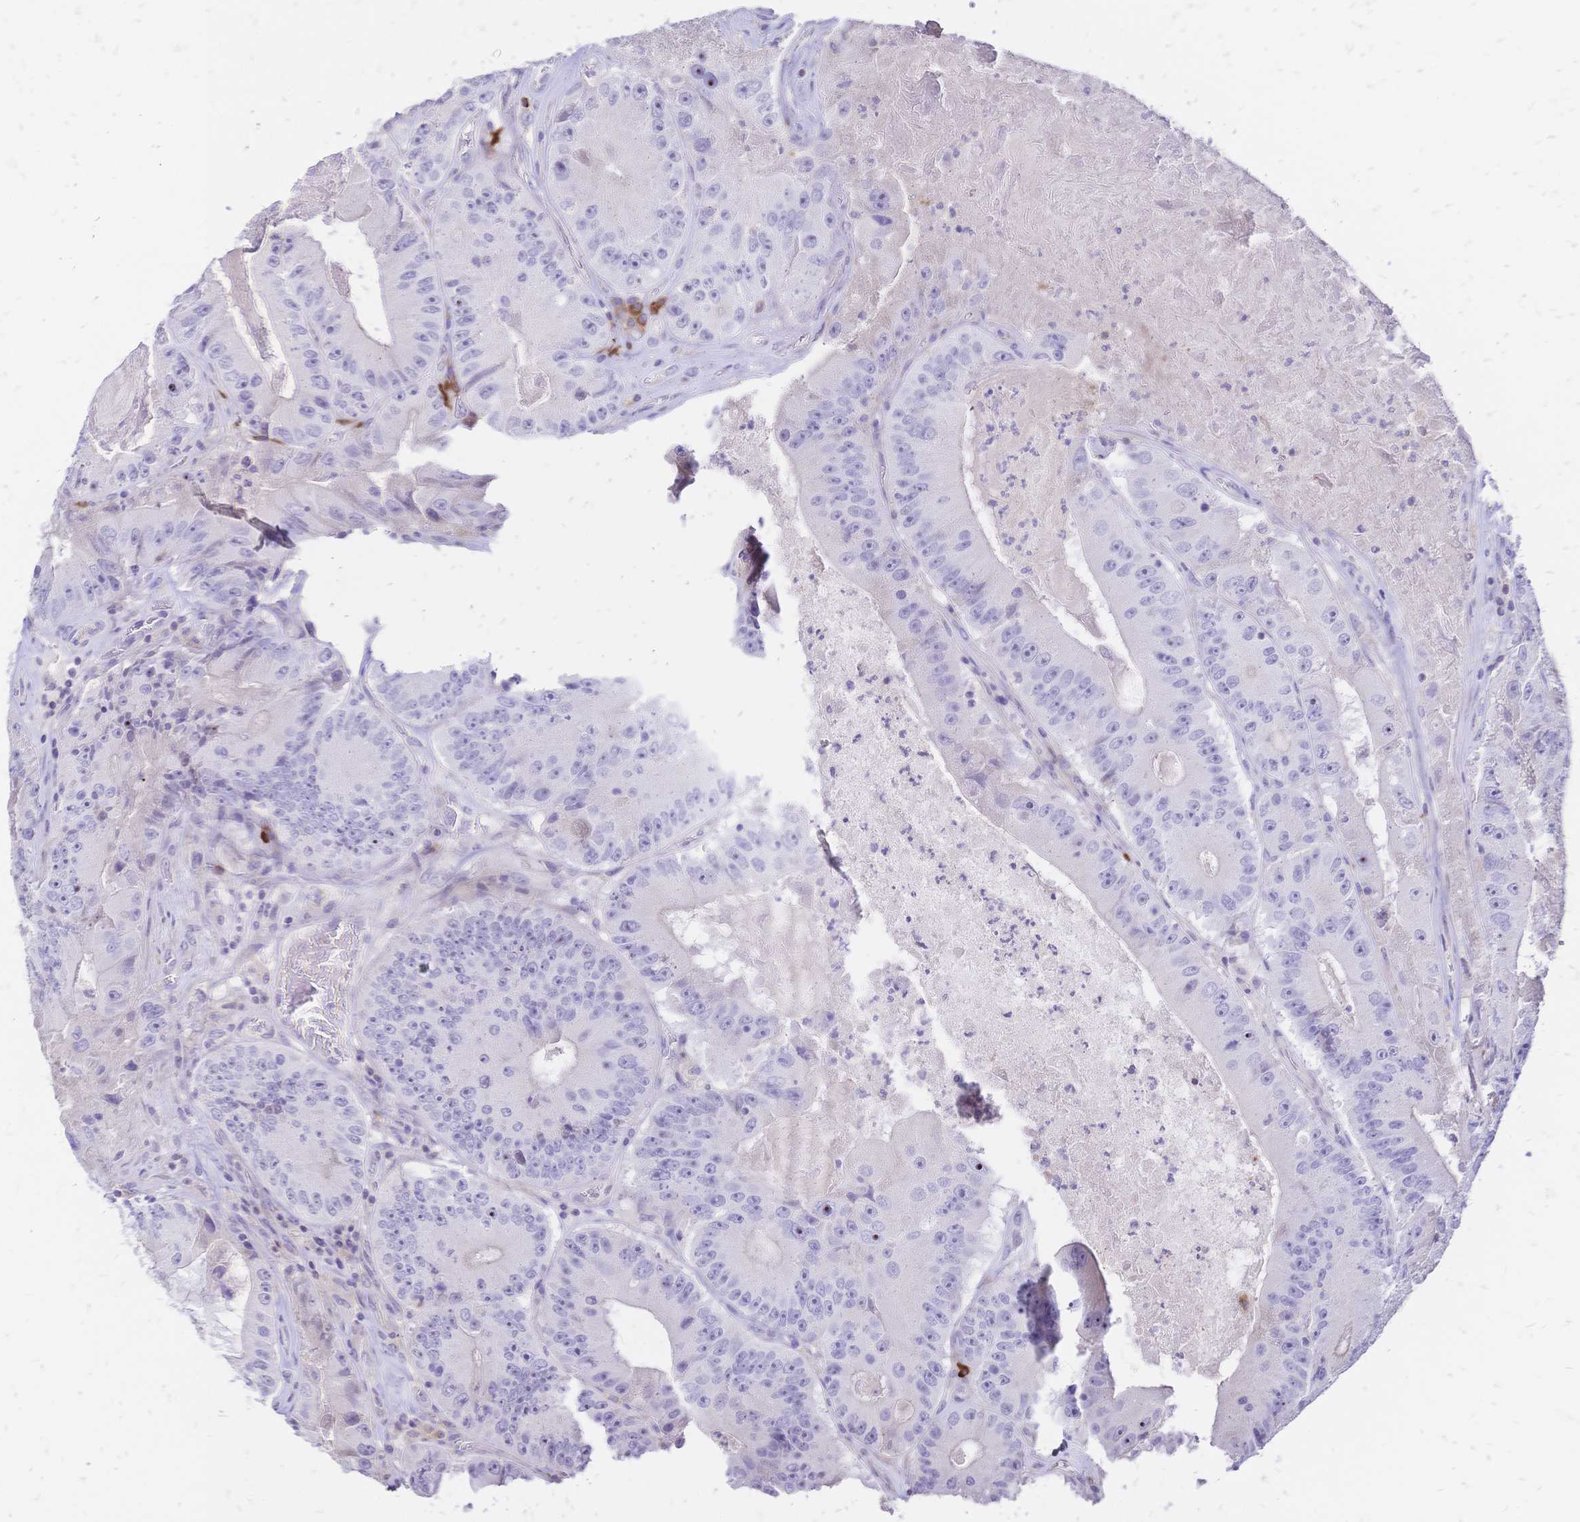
{"staining": {"intensity": "negative", "quantity": "none", "location": "none"}, "tissue": "colorectal cancer", "cell_type": "Tumor cells", "image_type": "cancer", "snomed": [{"axis": "morphology", "description": "Adenocarcinoma, NOS"}, {"axis": "topography", "description": "Colon"}], "caption": "Histopathology image shows no protein expression in tumor cells of colorectal cancer tissue. The staining is performed using DAB brown chromogen with nuclei counter-stained in using hematoxylin.", "gene": "IL2RA", "patient": {"sex": "female", "age": 86}}